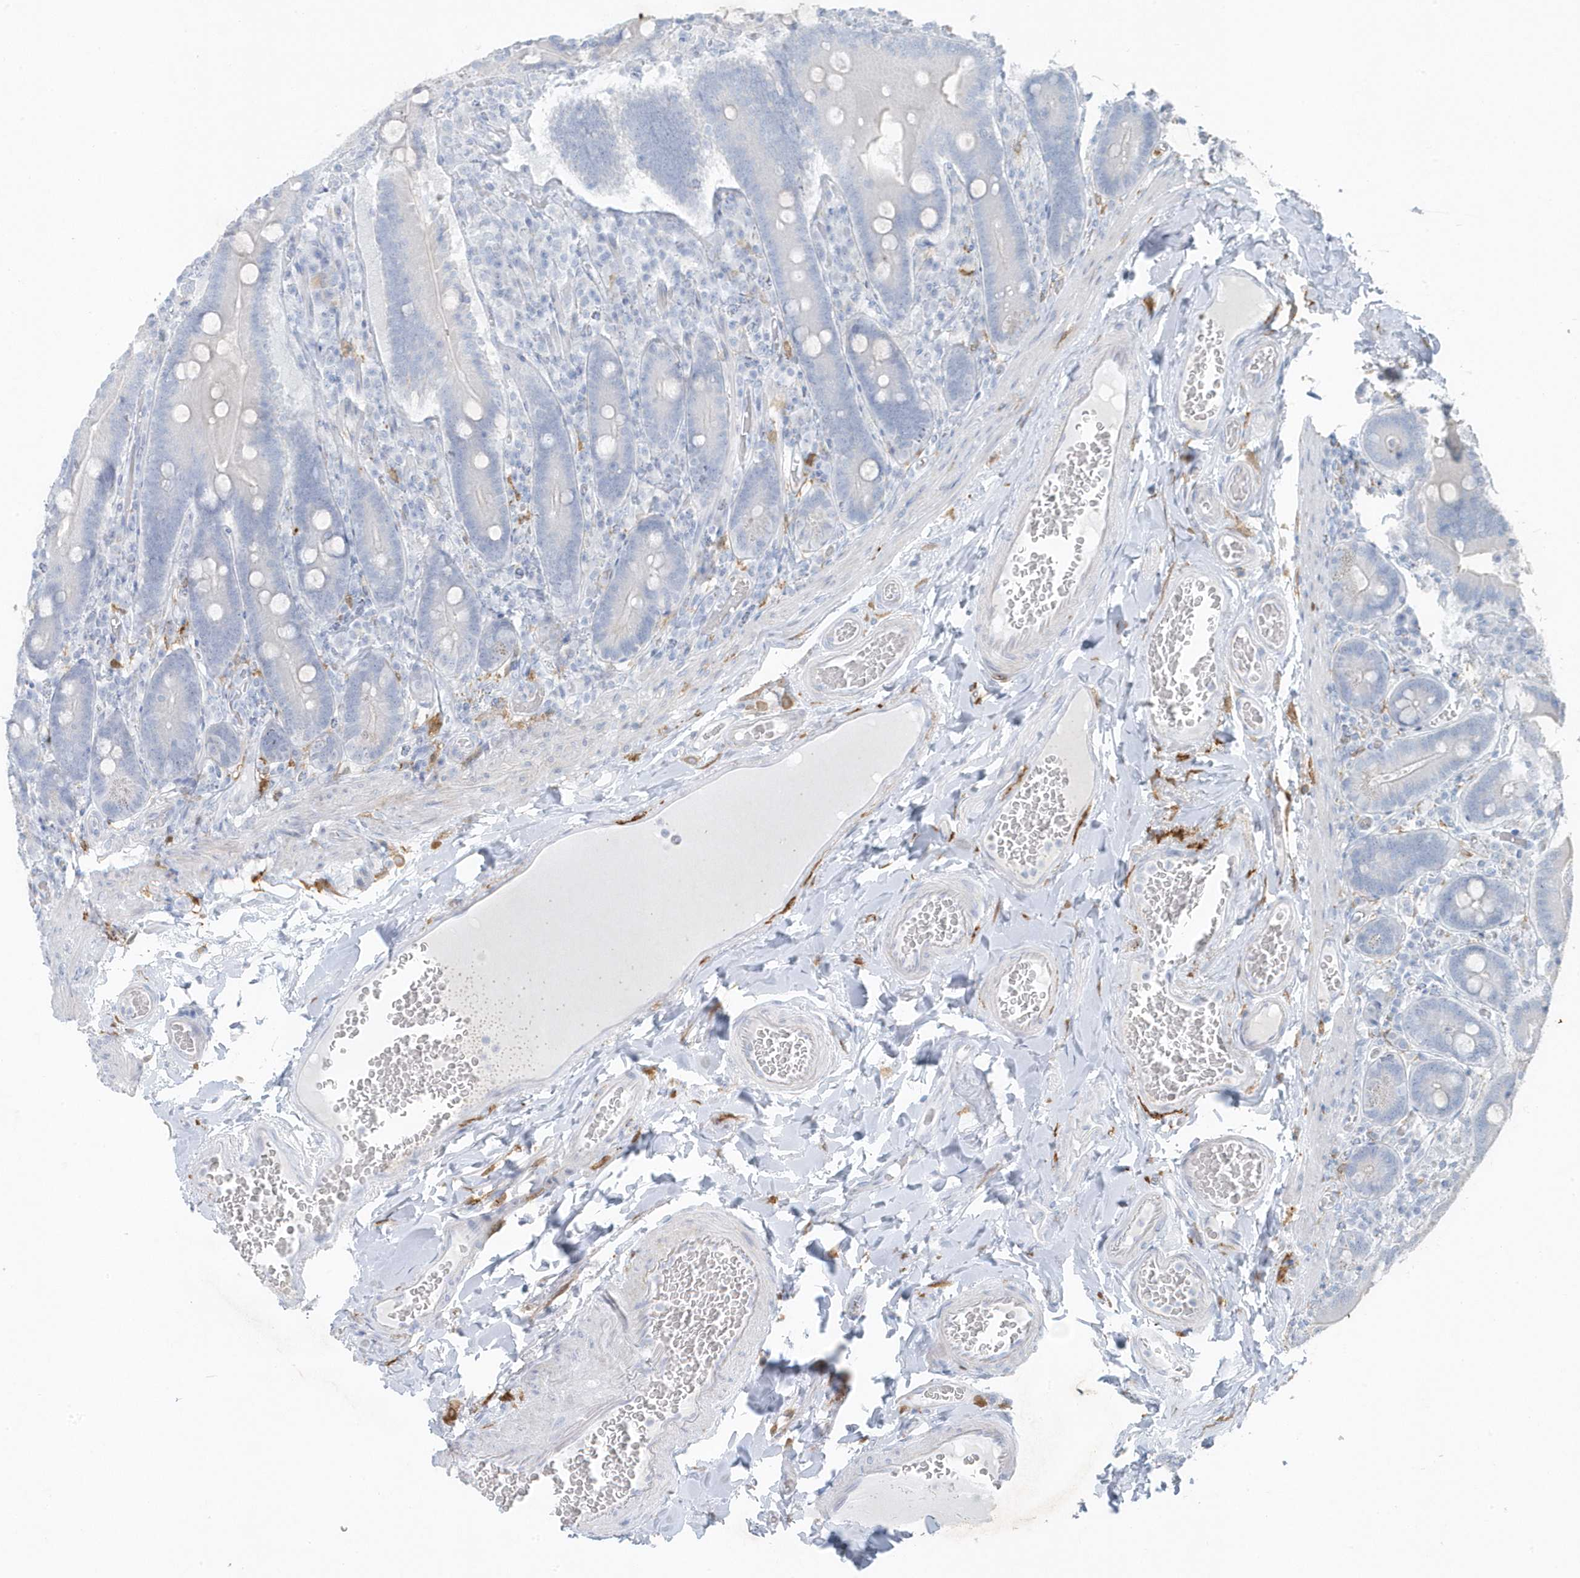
{"staining": {"intensity": "negative", "quantity": "none", "location": "none"}, "tissue": "duodenum", "cell_type": "Glandular cells", "image_type": "normal", "snomed": [{"axis": "morphology", "description": "Normal tissue, NOS"}, {"axis": "topography", "description": "Duodenum"}], "caption": "Photomicrograph shows no significant protein expression in glandular cells of normal duodenum.", "gene": "FAM98A", "patient": {"sex": "female", "age": 62}}